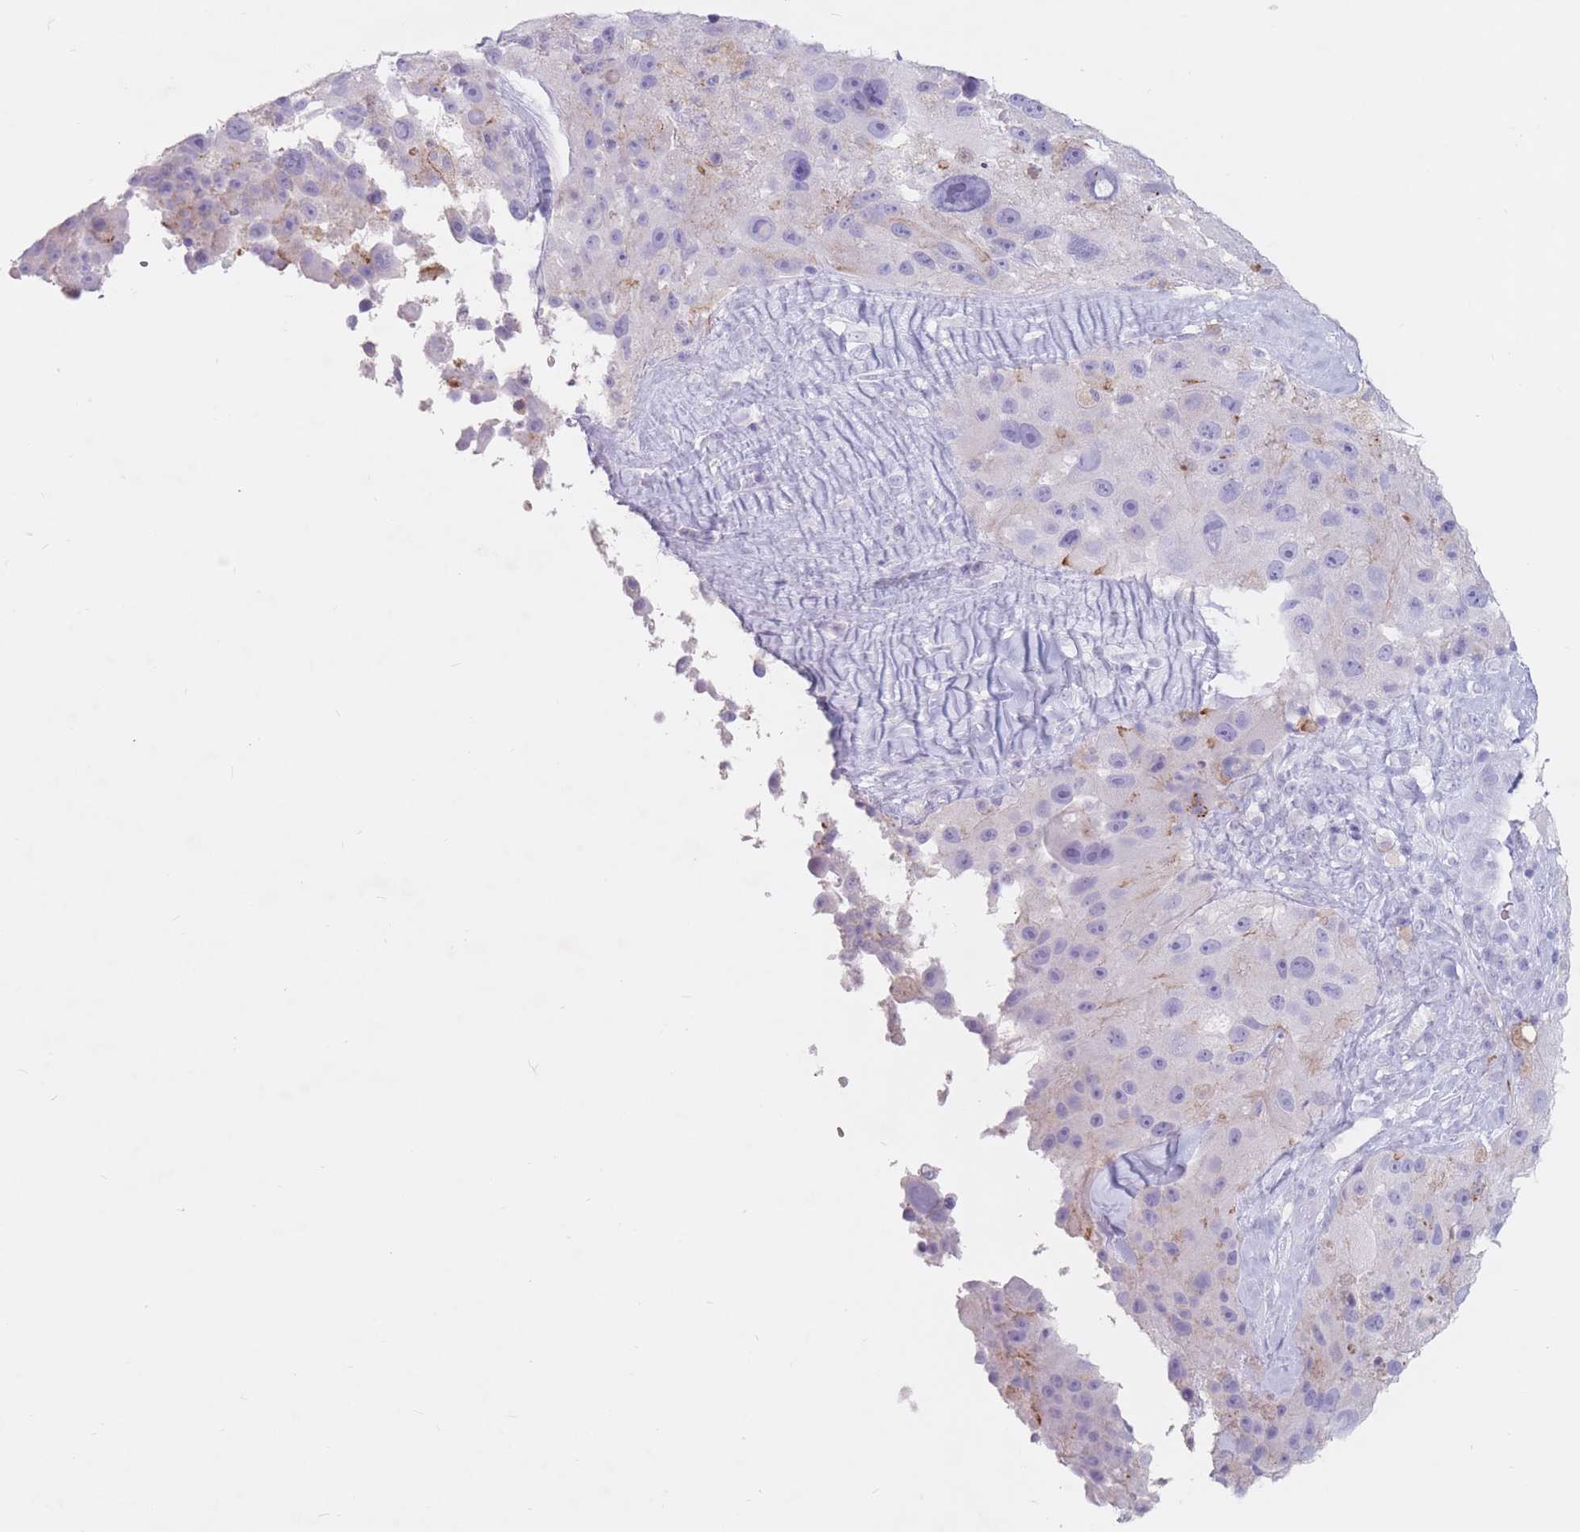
{"staining": {"intensity": "negative", "quantity": "none", "location": "none"}, "tissue": "melanoma", "cell_type": "Tumor cells", "image_type": "cancer", "snomed": [{"axis": "morphology", "description": "Malignant melanoma, Metastatic site"}, {"axis": "topography", "description": "Lymph node"}], "caption": "Tumor cells are negative for protein expression in human melanoma.", "gene": "ST3GAL5", "patient": {"sex": "male", "age": 62}}